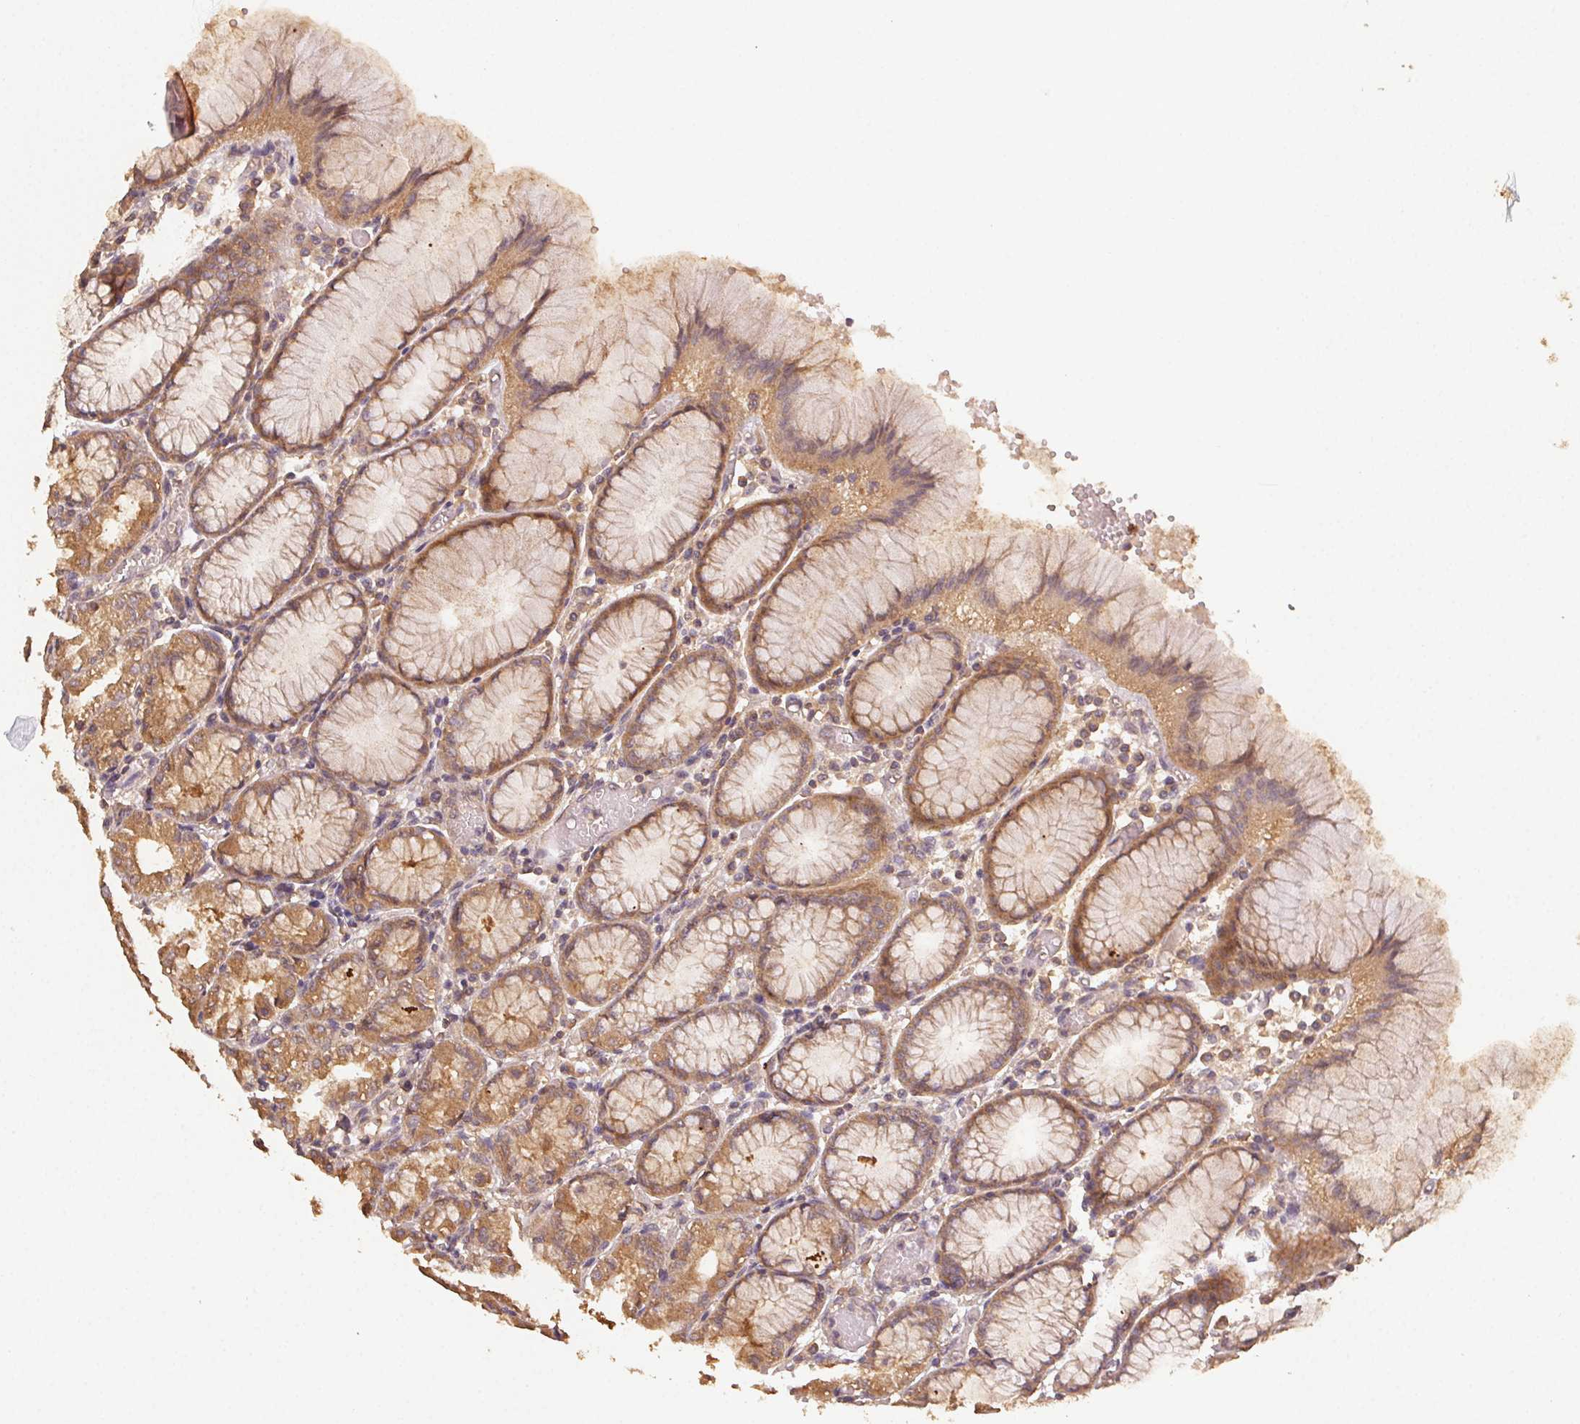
{"staining": {"intensity": "moderate", "quantity": ">75%", "location": "cytoplasmic/membranous"}, "tissue": "stomach", "cell_type": "Glandular cells", "image_type": "normal", "snomed": [{"axis": "morphology", "description": "Normal tissue, NOS"}, {"axis": "topography", "description": "Stomach"}], "caption": "Immunohistochemistry histopathology image of unremarkable human stomach stained for a protein (brown), which reveals medium levels of moderate cytoplasmic/membranous expression in about >75% of glandular cells.", "gene": "RALA", "patient": {"sex": "female", "age": 57}}